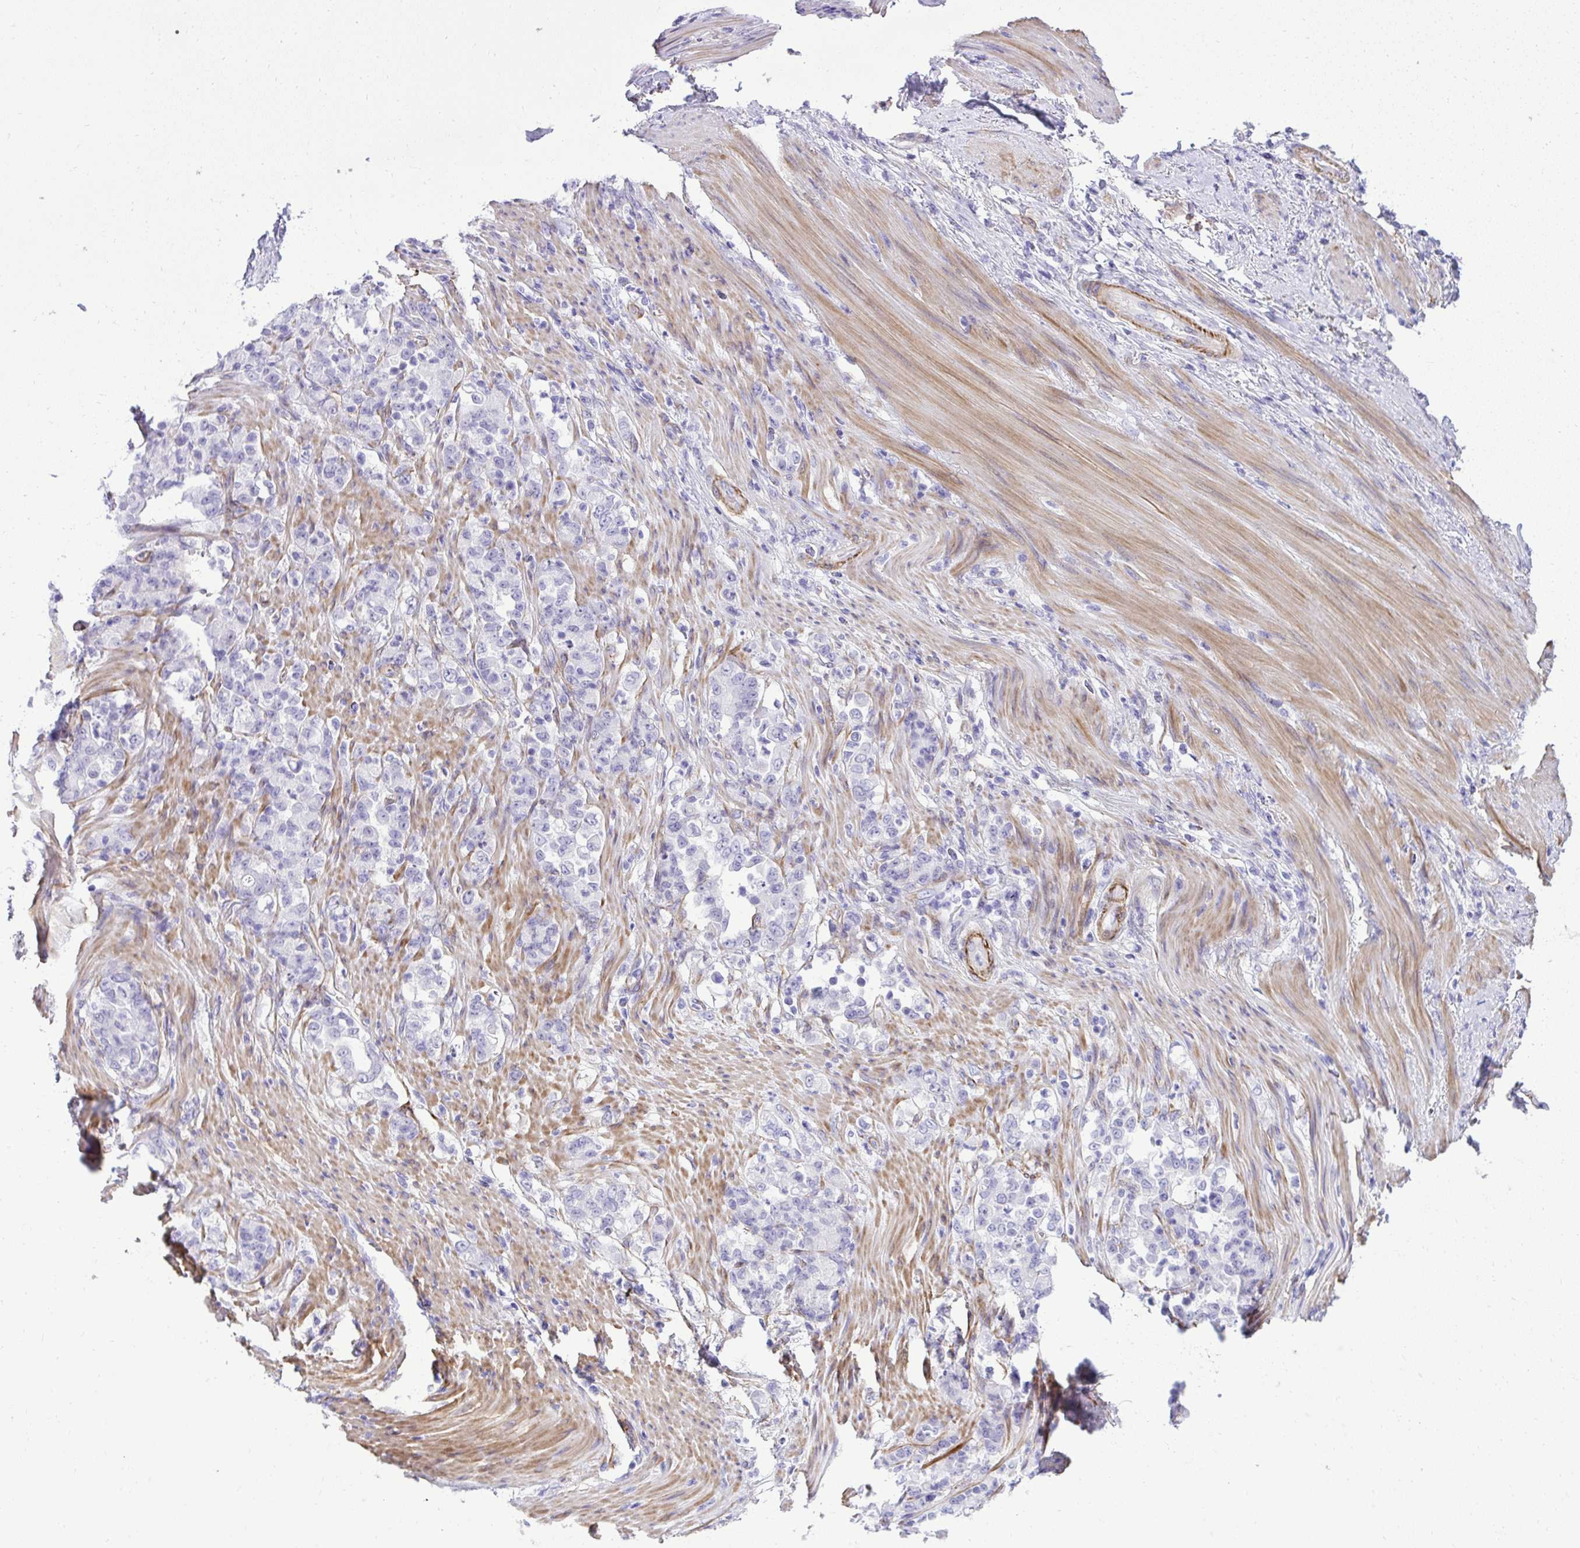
{"staining": {"intensity": "negative", "quantity": "none", "location": "none"}, "tissue": "stomach cancer", "cell_type": "Tumor cells", "image_type": "cancer", "snomed": [{"axis": "morphology", "description": "Normal tissue, NOS"}, {"axis": "morphology", "description": "Adenocarcinoma, NOS"}, {"axis": "topography", "description": "Stomach"}], "caption": "Tumor cells are negative for protein expression in human stomach cancer (adenocarcinoma).", "gene": "PITPNM3", "patient": {"sex": "female", "age": 79}}